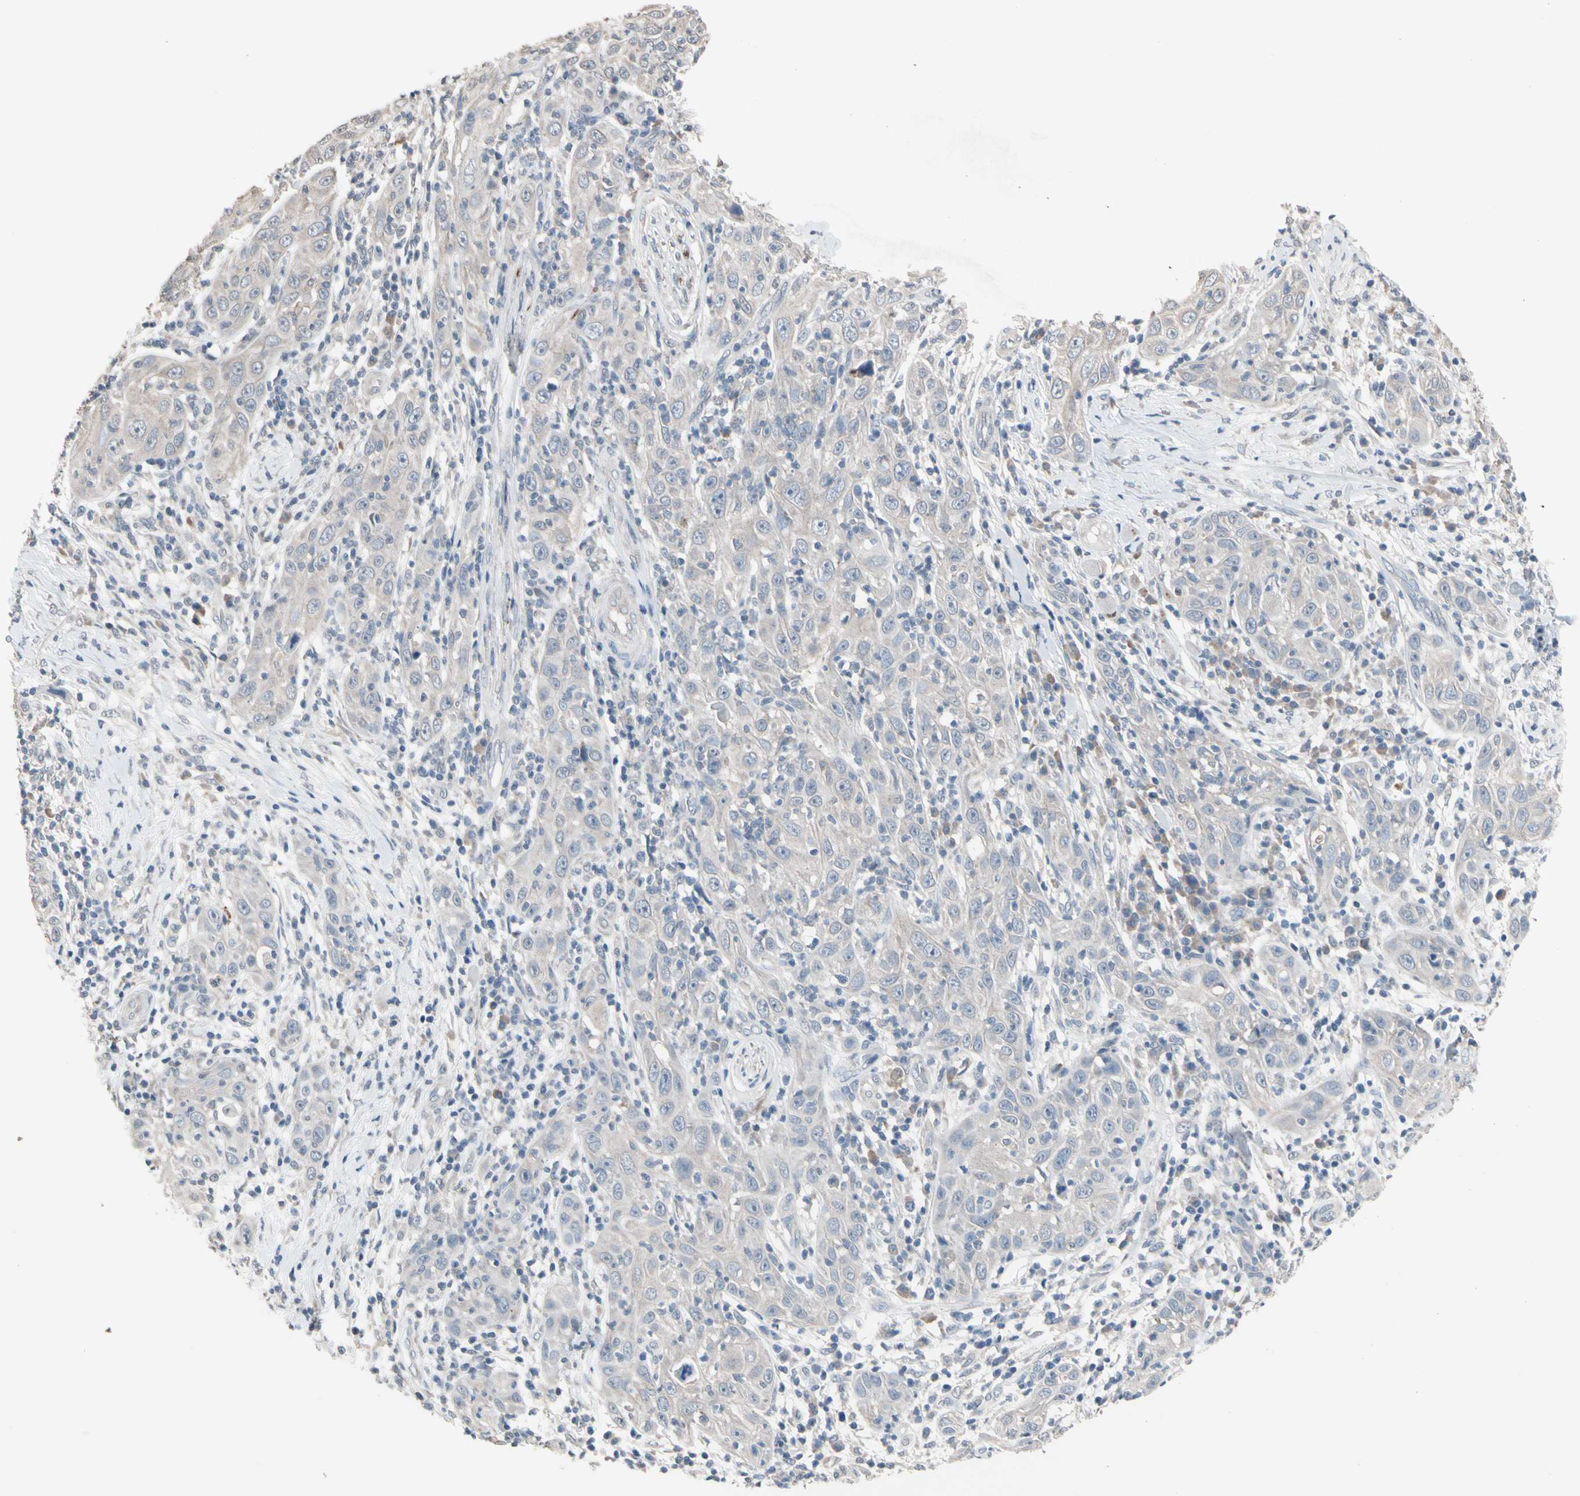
{"staining": {"intensity": "weak", "quantity": "25%-75%", "location": "cytoplasmic/membranous"}, "tissue": "skin cancer", "cell_type": "Tumor cells", "image_type": "cancer", "snomed": [{"axis": "morphology", "description": "Squamous cell carcinoma, NOS"}, {"axis": "topography", "description": "Skin"}], "caption": "A brown stain highlights weak cytoplasmic/membranous staining of a protein in human skin cancer (squamous cell carcinoma) tumor cells. The staining was performed using DAB, with brown indicating positive protein expression. Nuclei are stained blue with hematoxylin.", "gene": "SV2A", "patient": {"sex": "female", "age": 88}}